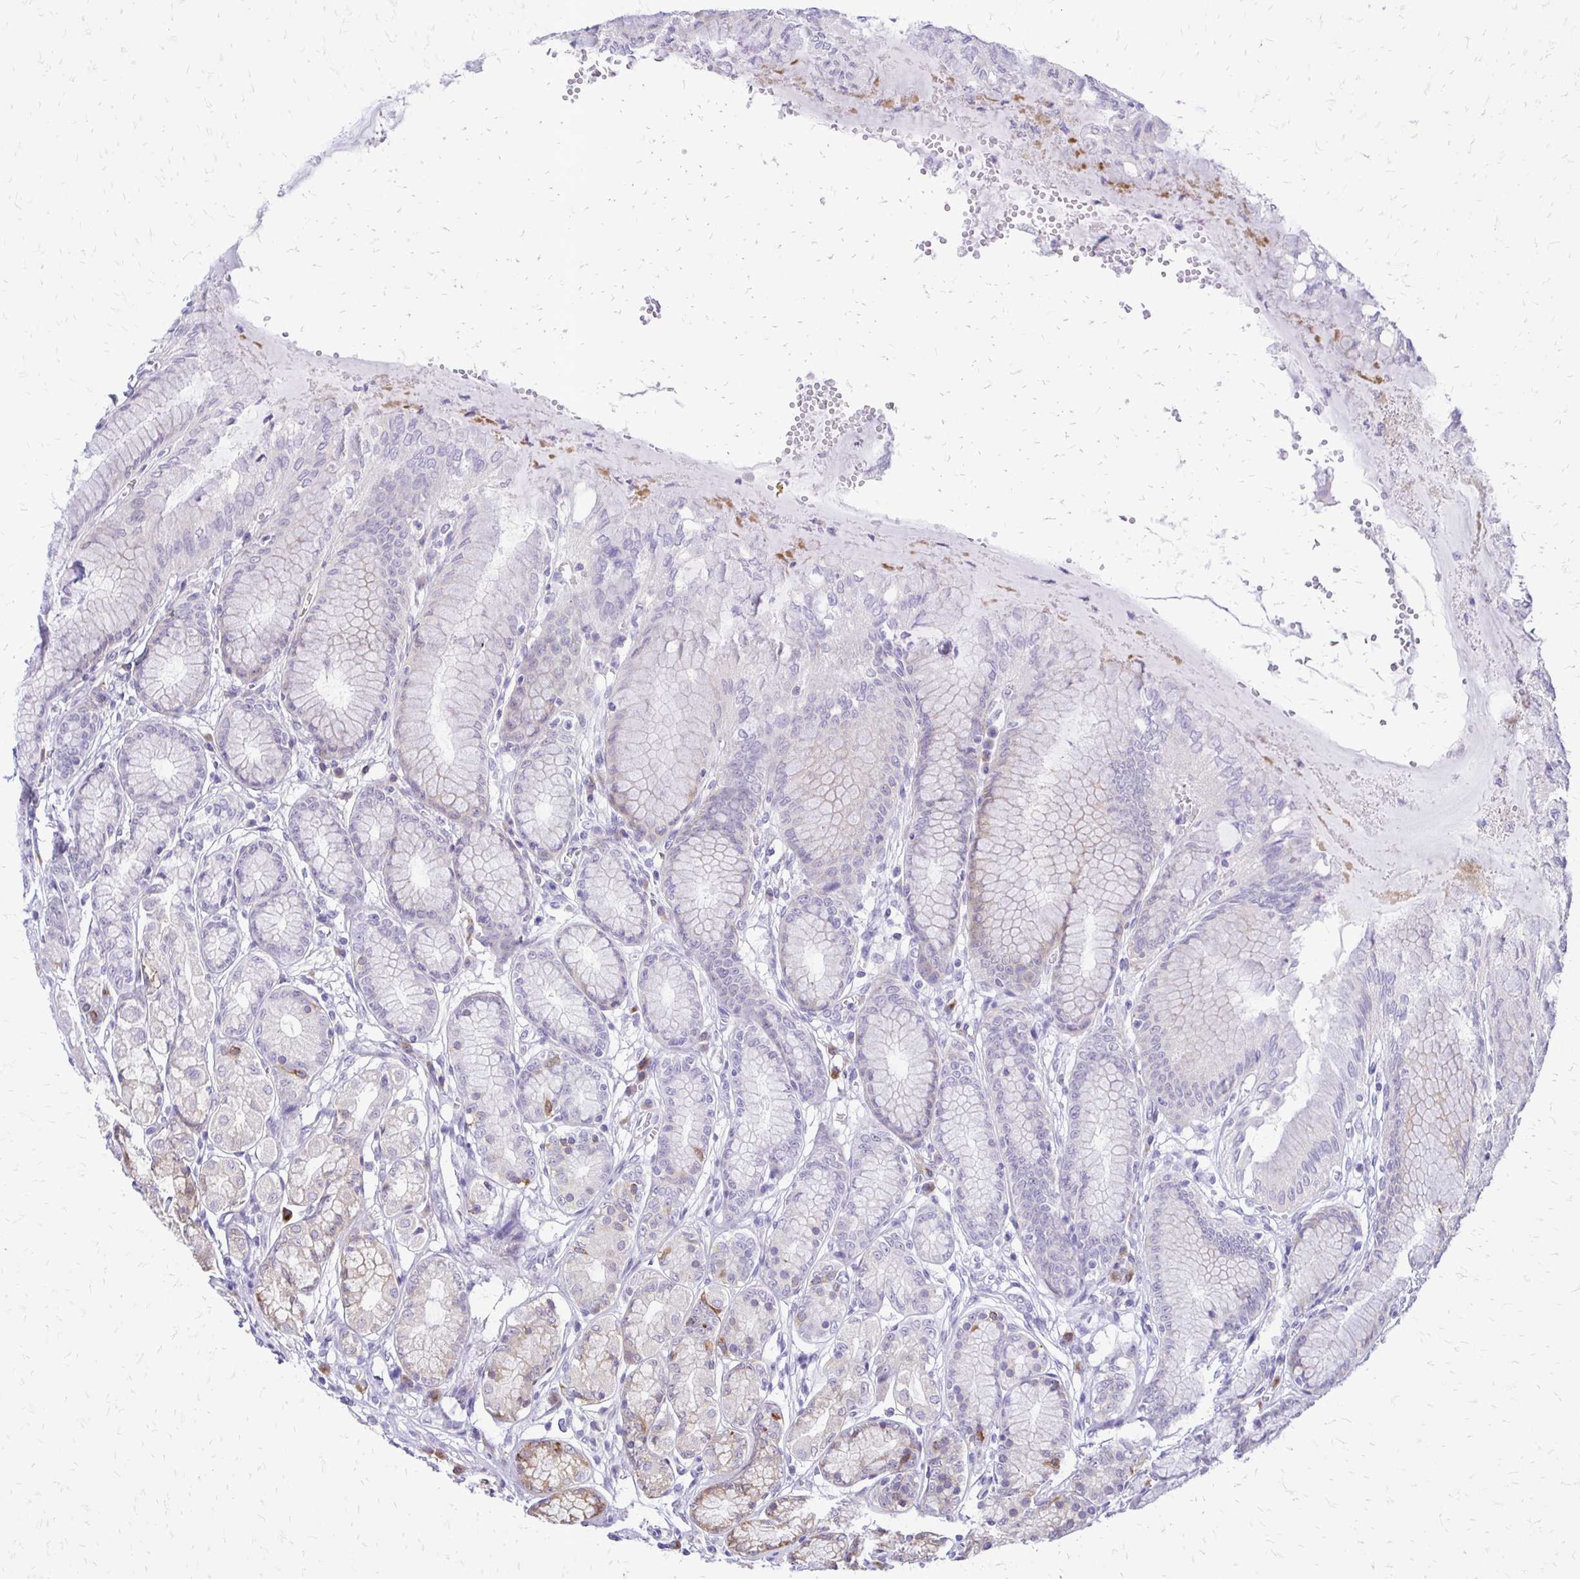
{"staining": {"intensity": "moderate", "quantity": "<25%", "location": "cytoplasmic/membranous"}, "tissue": "stomach", "cell_type": "Glandular cells", "image_type": "normal", "snomed": [{"axis": "morphology", "description": "Normal tissue, NOS"}, {"axis": "topography", "description": "Stomach"}, {"axis": "topography", "description": "Stomach, lower"}], "caption": "Glandular cells reveal low levels of moderate cytoplasmic/membranous expression in approximately <25% of cells in normal human stomach.", "gene": "EPYC", "patient": {"sex": "male", "age": 76}}